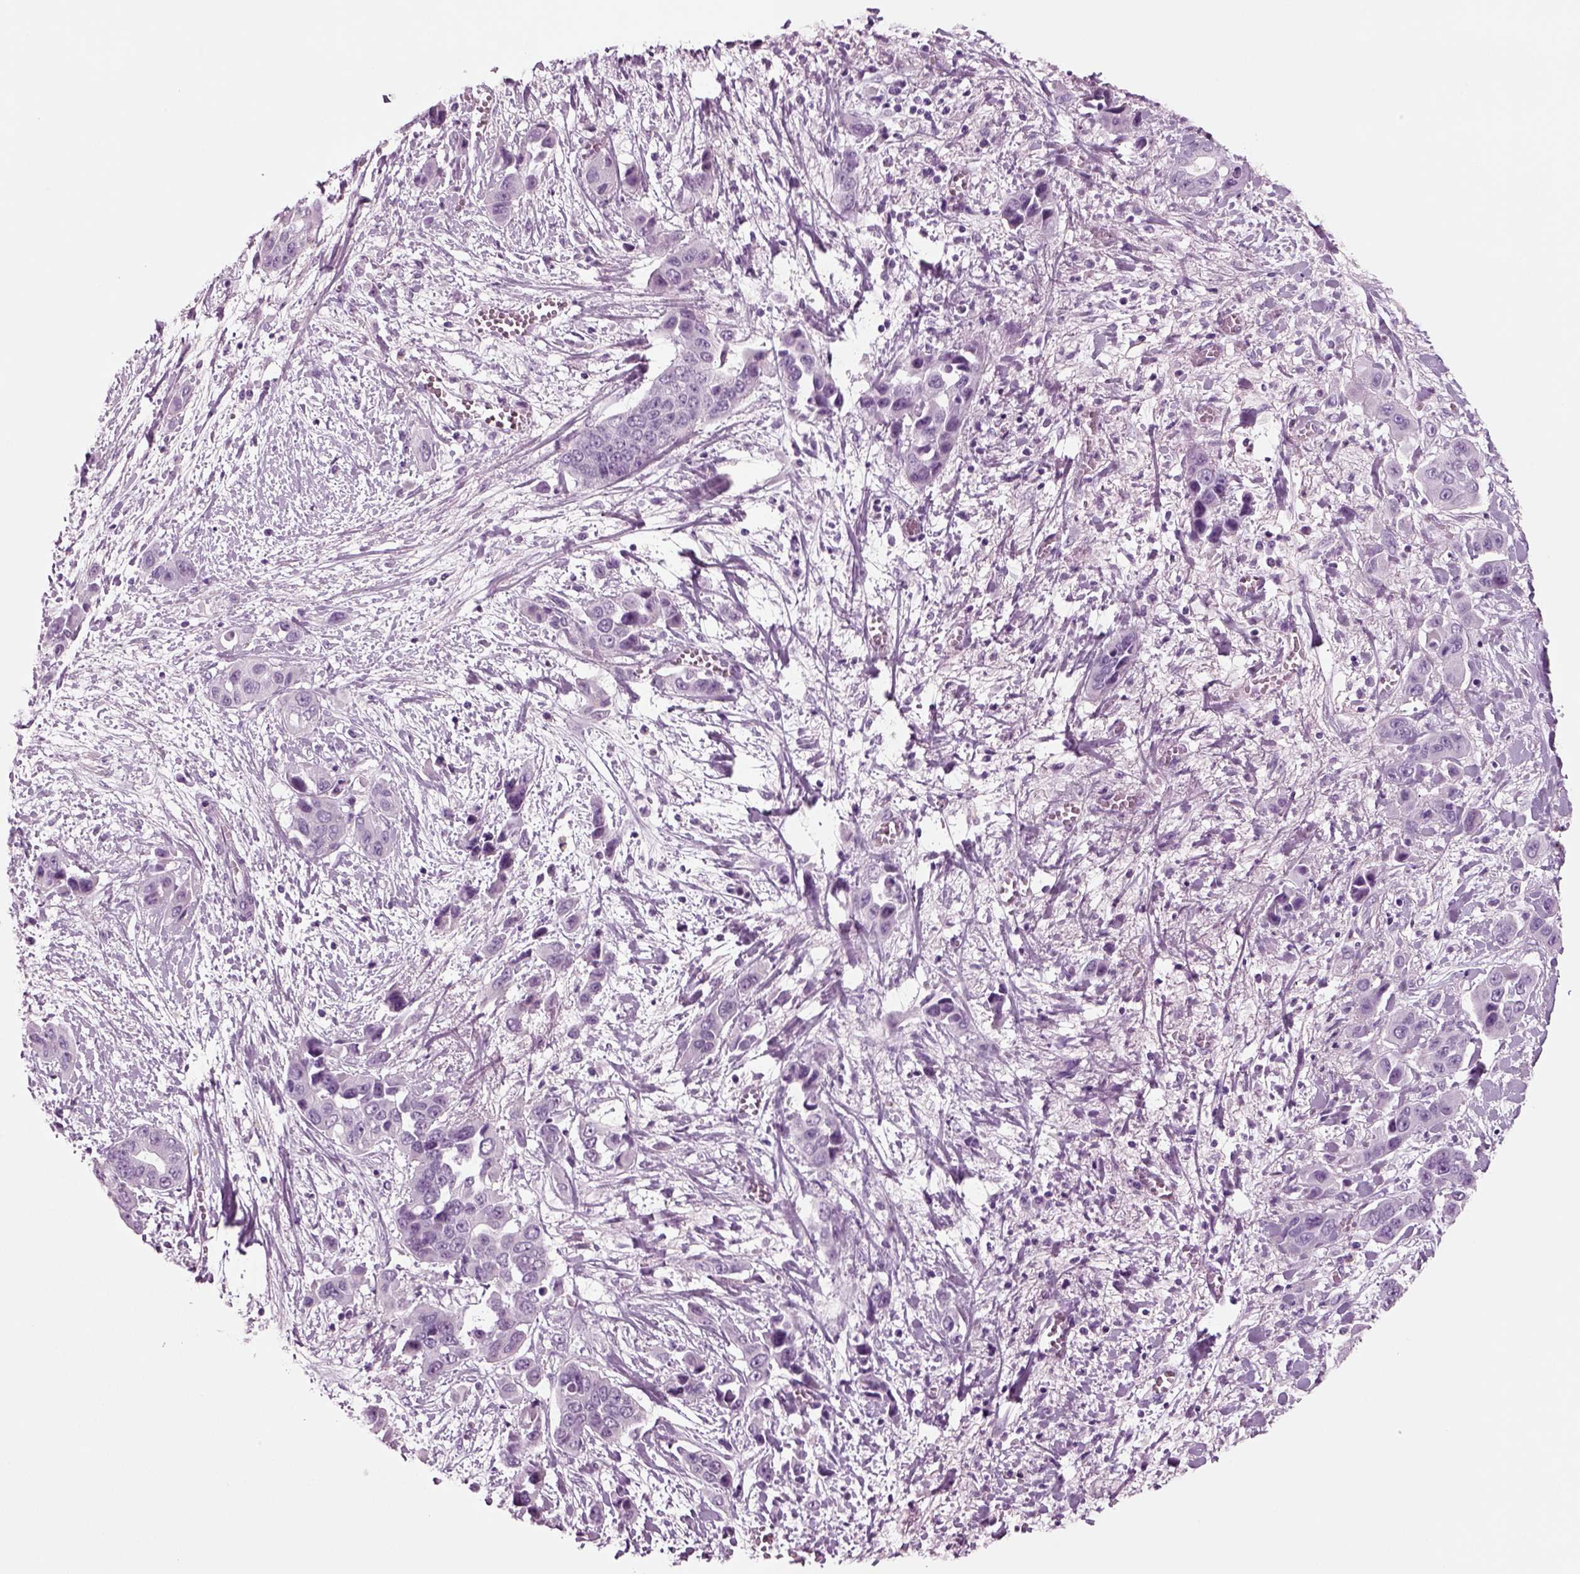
{"staining": {"intensity": "negative", "quantity": "none", "location": "none"}, "tissue": "liver cancer", "cell_type": "Tumor cells", "image_type": "cancer", "snomed": [{"axis": "morphology", "description": "Cholangiocarcinoma"}, {"axis": "topography", "description": "Liver"}], "caption": "IHC of human cholangiocarcinoma (liver) exhibits no expression in tumor cells.", "gene": "CRABP1", "patient": {"sex": "female", "age": 52}}